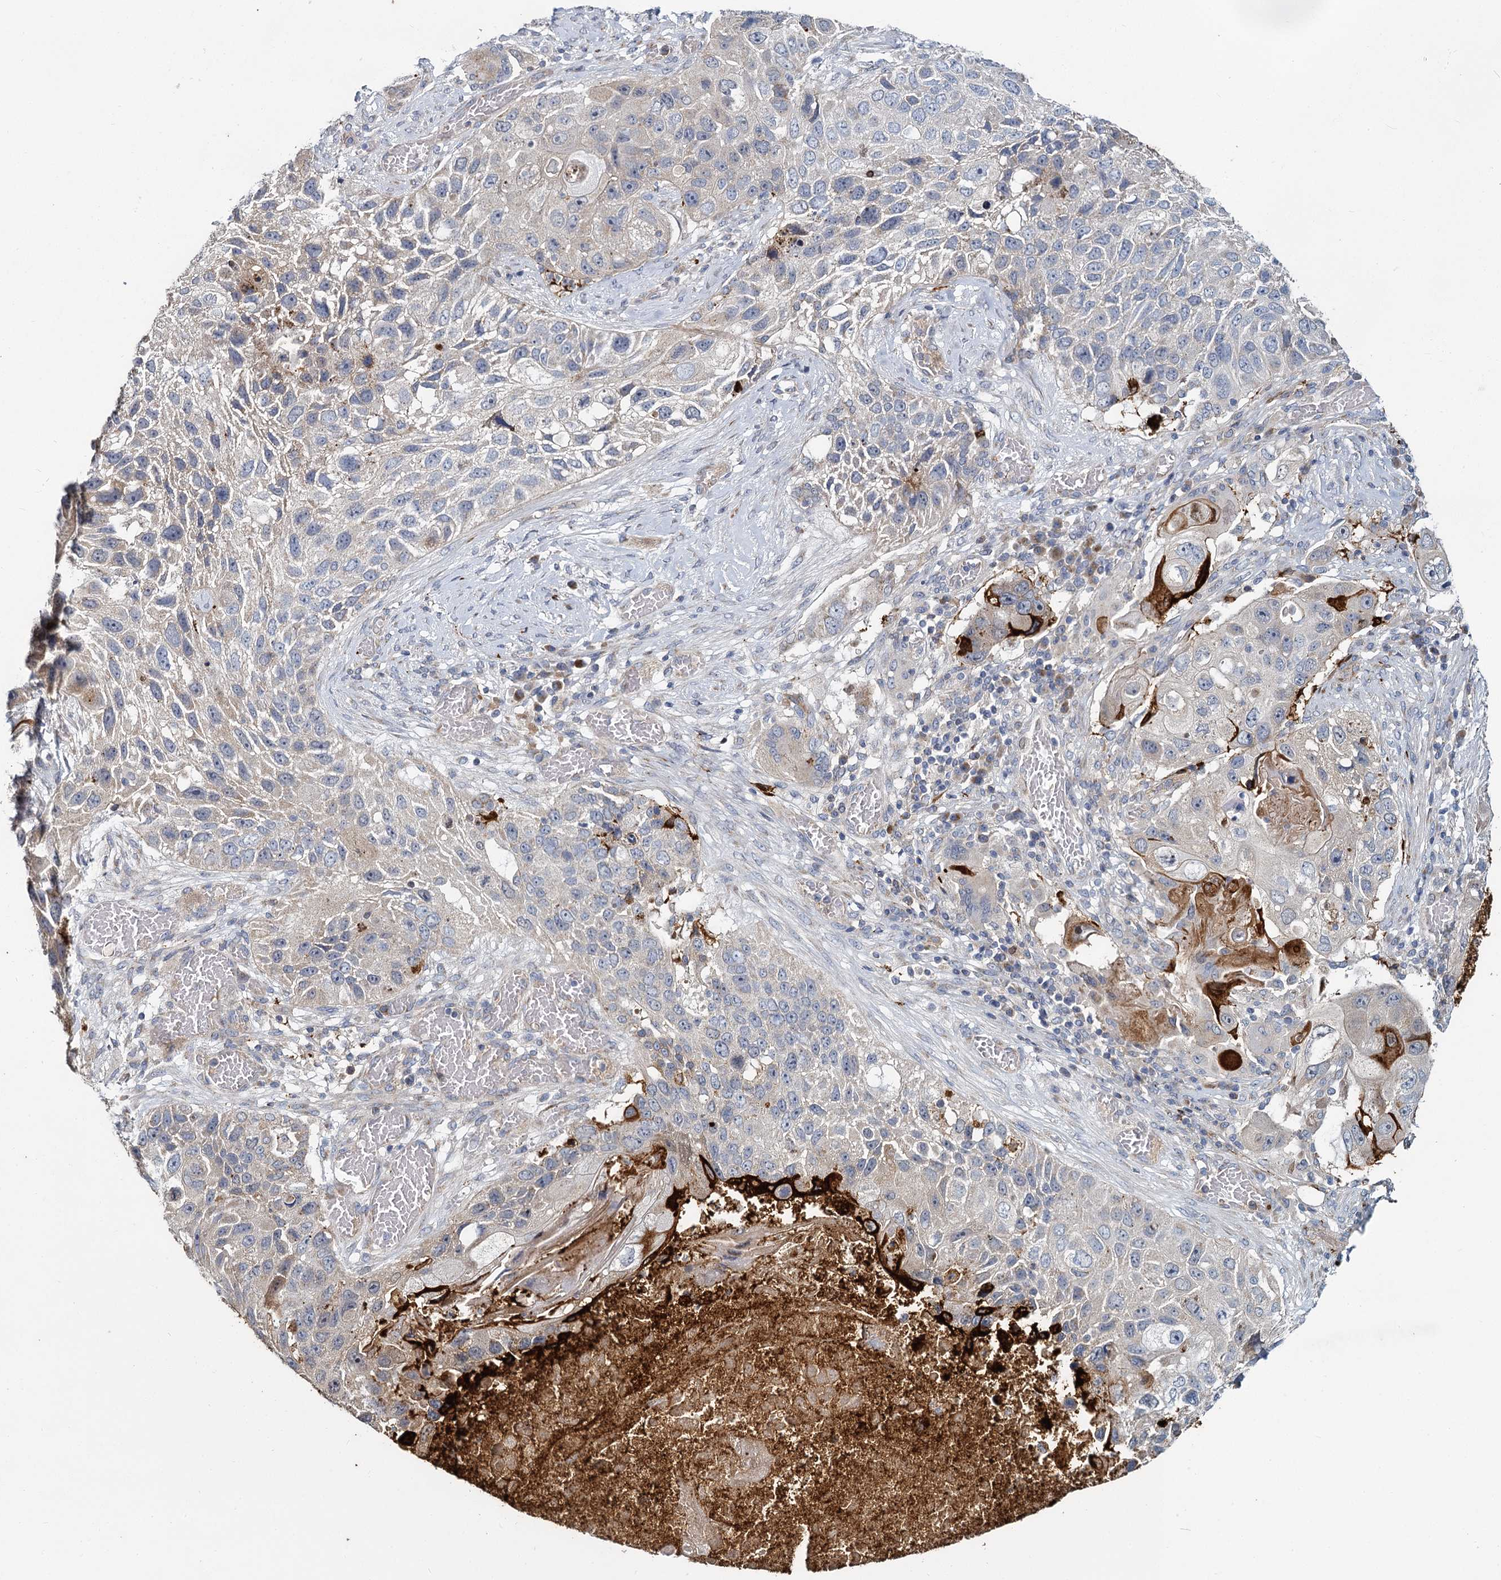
{"staining": {"intensity": "strong", "quantity": "<25%", "location": "cytoplasmic/membranous"}, "tissue": "lung cancer", "cell_type": "Tumor cells", "image_type": "cancer", "snomed": [{"axis": "morphology", "description": "Squamous cell carcinoma, NOS"}, {"axis": "topography", "description": "Lung"}], "caption": "This micrograph reveals immunohistochemistry staining of human squamous cell carcinoma (lung), with medium strong cytoplasmic/membranous staining in approximately <25% of tumor cells.", "gene": "DCUN1D2", "patient": {"sex": "male", "age": 61}}